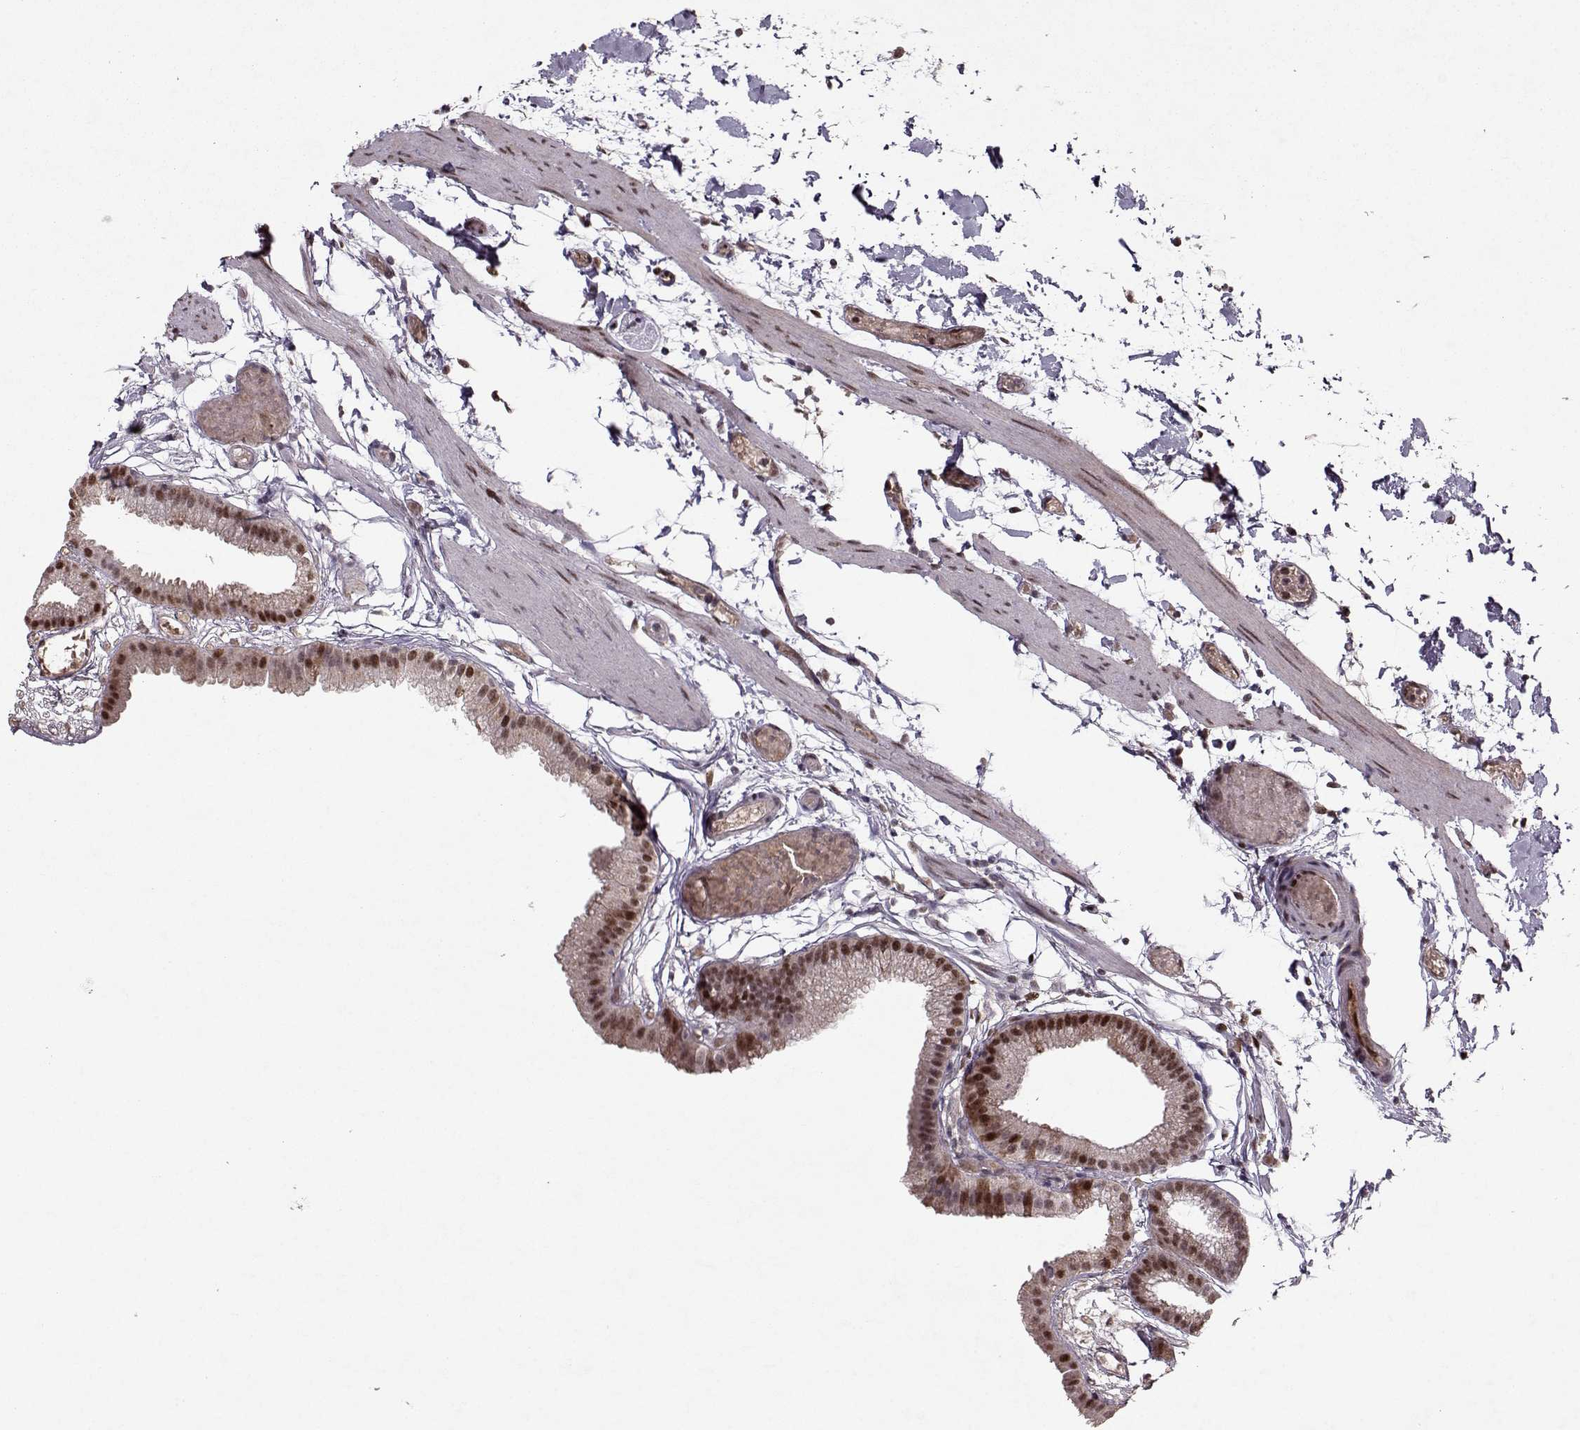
{"staining": {"intensity": "strong", "quantity": ">75%", "location": "nuclear"}, "tissue": "gallbladder", "cell_type": "Glandular cells", "image_type": "normal", "snomed": [{"axis": "morphology", "description": "Normal tissue, NOS"}, {"axis": "topography", "description": "Gallbladder"}], "caption": "A photomicrograph of gallbladder stained for a protein shows strong nuclear brown staining in glandular cells. The protein is stained brown, and the nuclei are stained in blue (DAB IHC with brightfield microscopy, high magnification).", "gene": "PSMA7", "patient": {"sex": "female", "age": 45}}